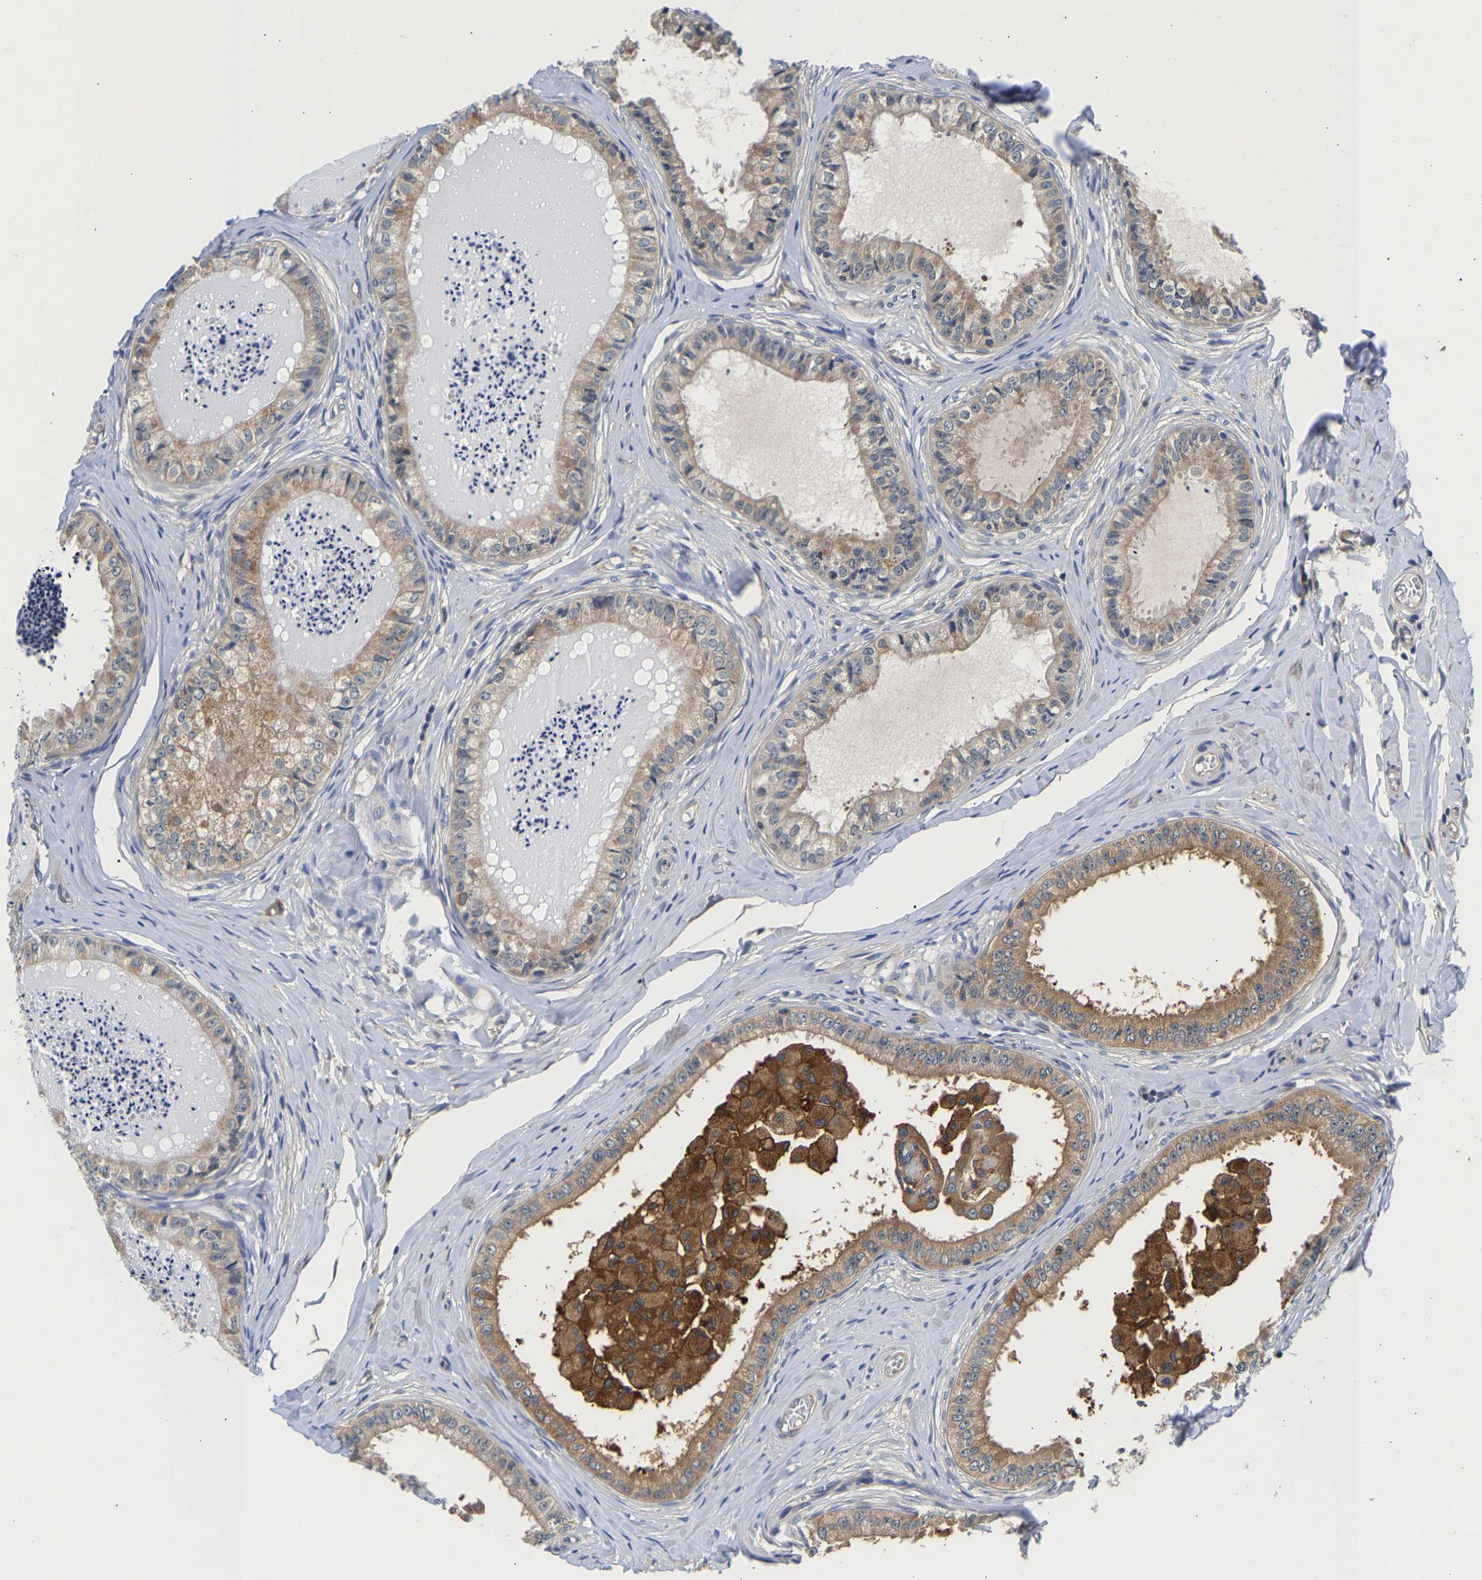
{"staining": {"intensity": "weak", "quantity": ">75%", "location": "cytoplasmic/membranous"}, "tissue": "epididymis", "cell_type": "Glandular cells", "image_type": "normal", "snomed": [{"axis": "morphology", "description": "Normal tissue, NOS"}, {"axis": "topography", "description": "Epididymis"}], "caption": "Weak cytoplasmic/membranous positivity for a protein is appreciated in approximately >75% of glandular cells of normal epididymis using IHC.", "gene": "CCDC6", "patient": {"sex": "male", "age": 31}}